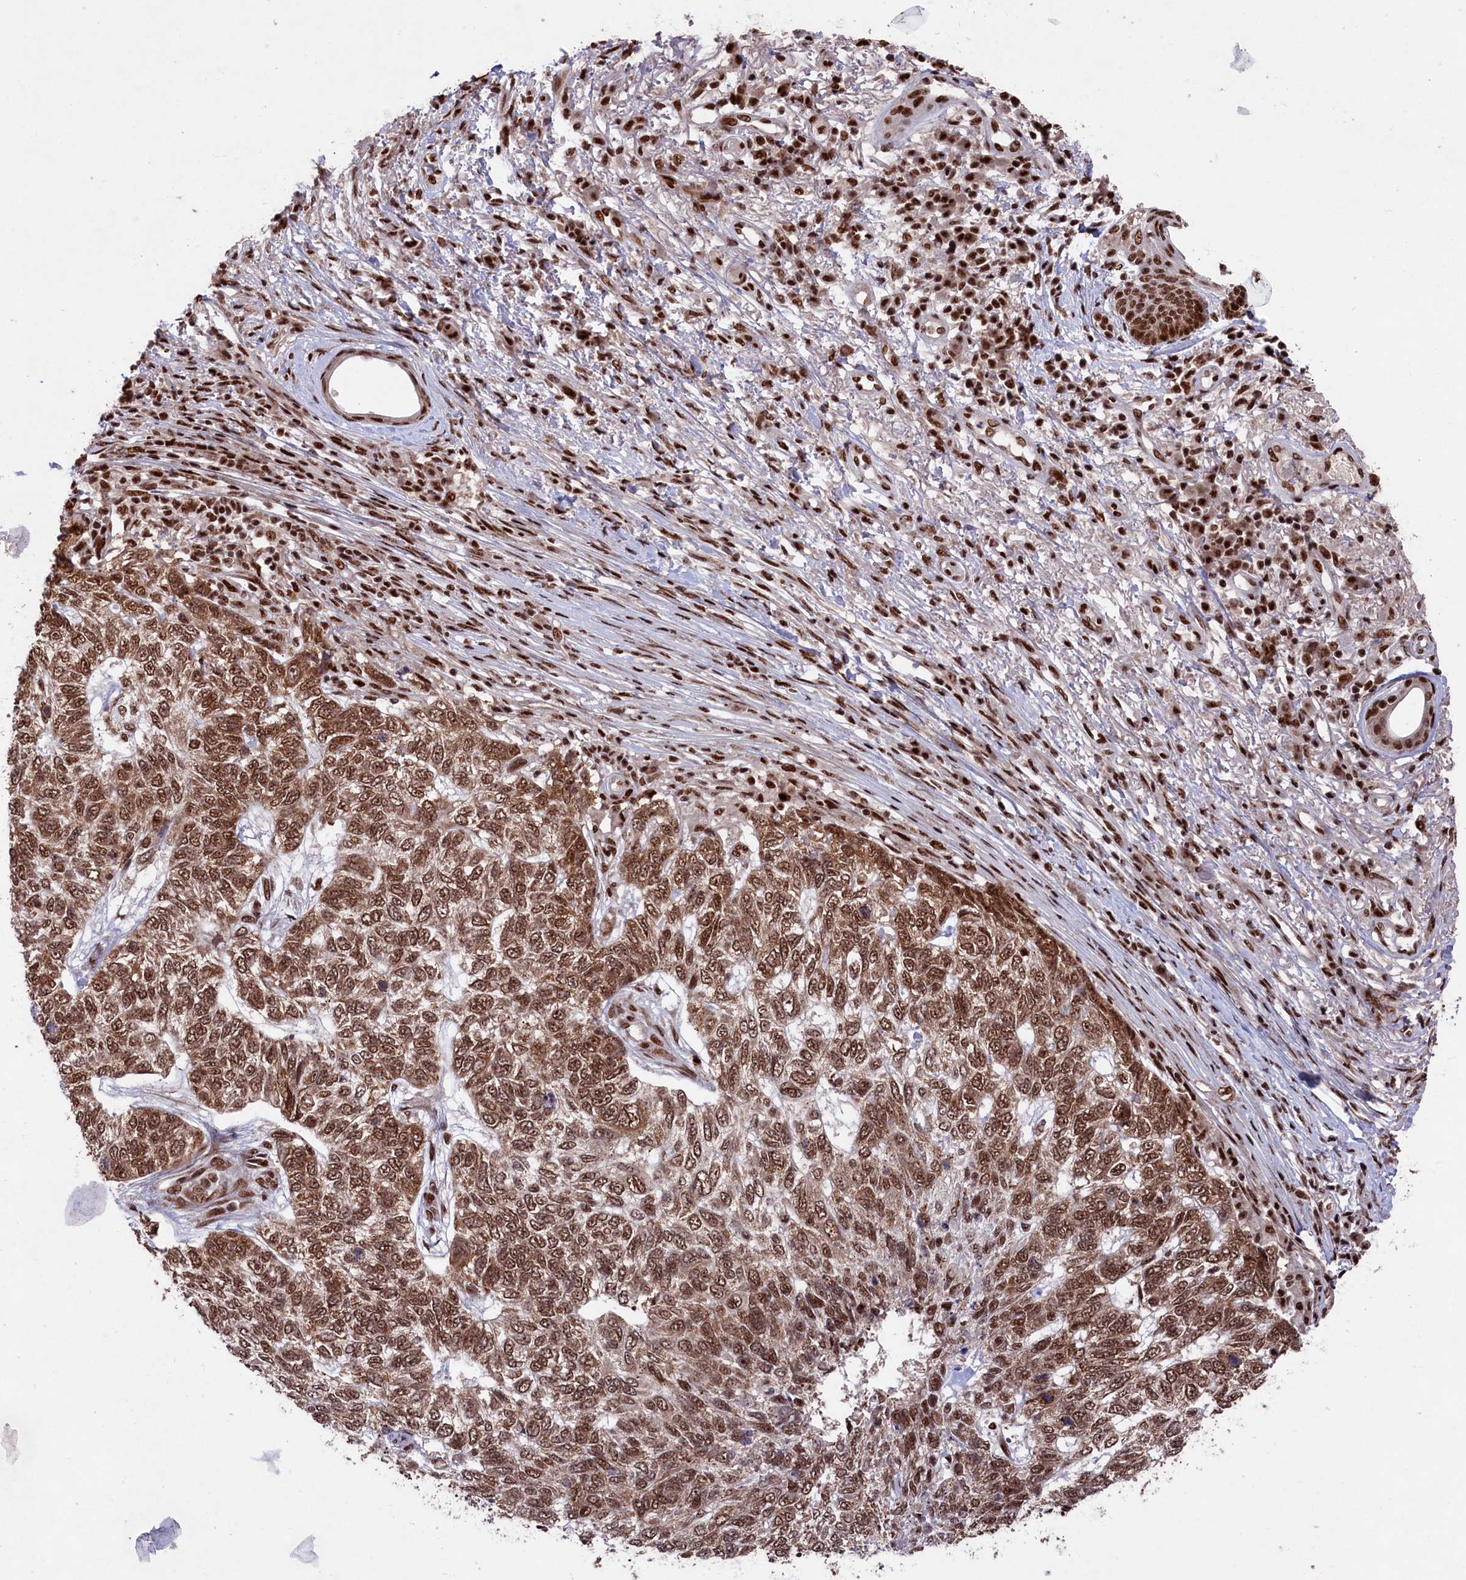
{"staining": {"intensity": "moderate", "quantity": ">75%", "location": "cytoplasmic/membranous,nuclear"}, "tissue": "skin cancer", "cell_type": "Tumor cells", "image_type": "cancer", "snomed": [{"axis": "morphology", "description": "Basal cell carcinoma"}, {"axis": "topography", "description": "Skin"}], "caption": "Protein expression by immunohistochemistry (IHC) displays moderate cytoplasmic/membranous and nuclear expression in about >75% of tumor cells in skin cancer.", "gene": "PRPF31", "patient": {"sex": "female", "age": 65}}